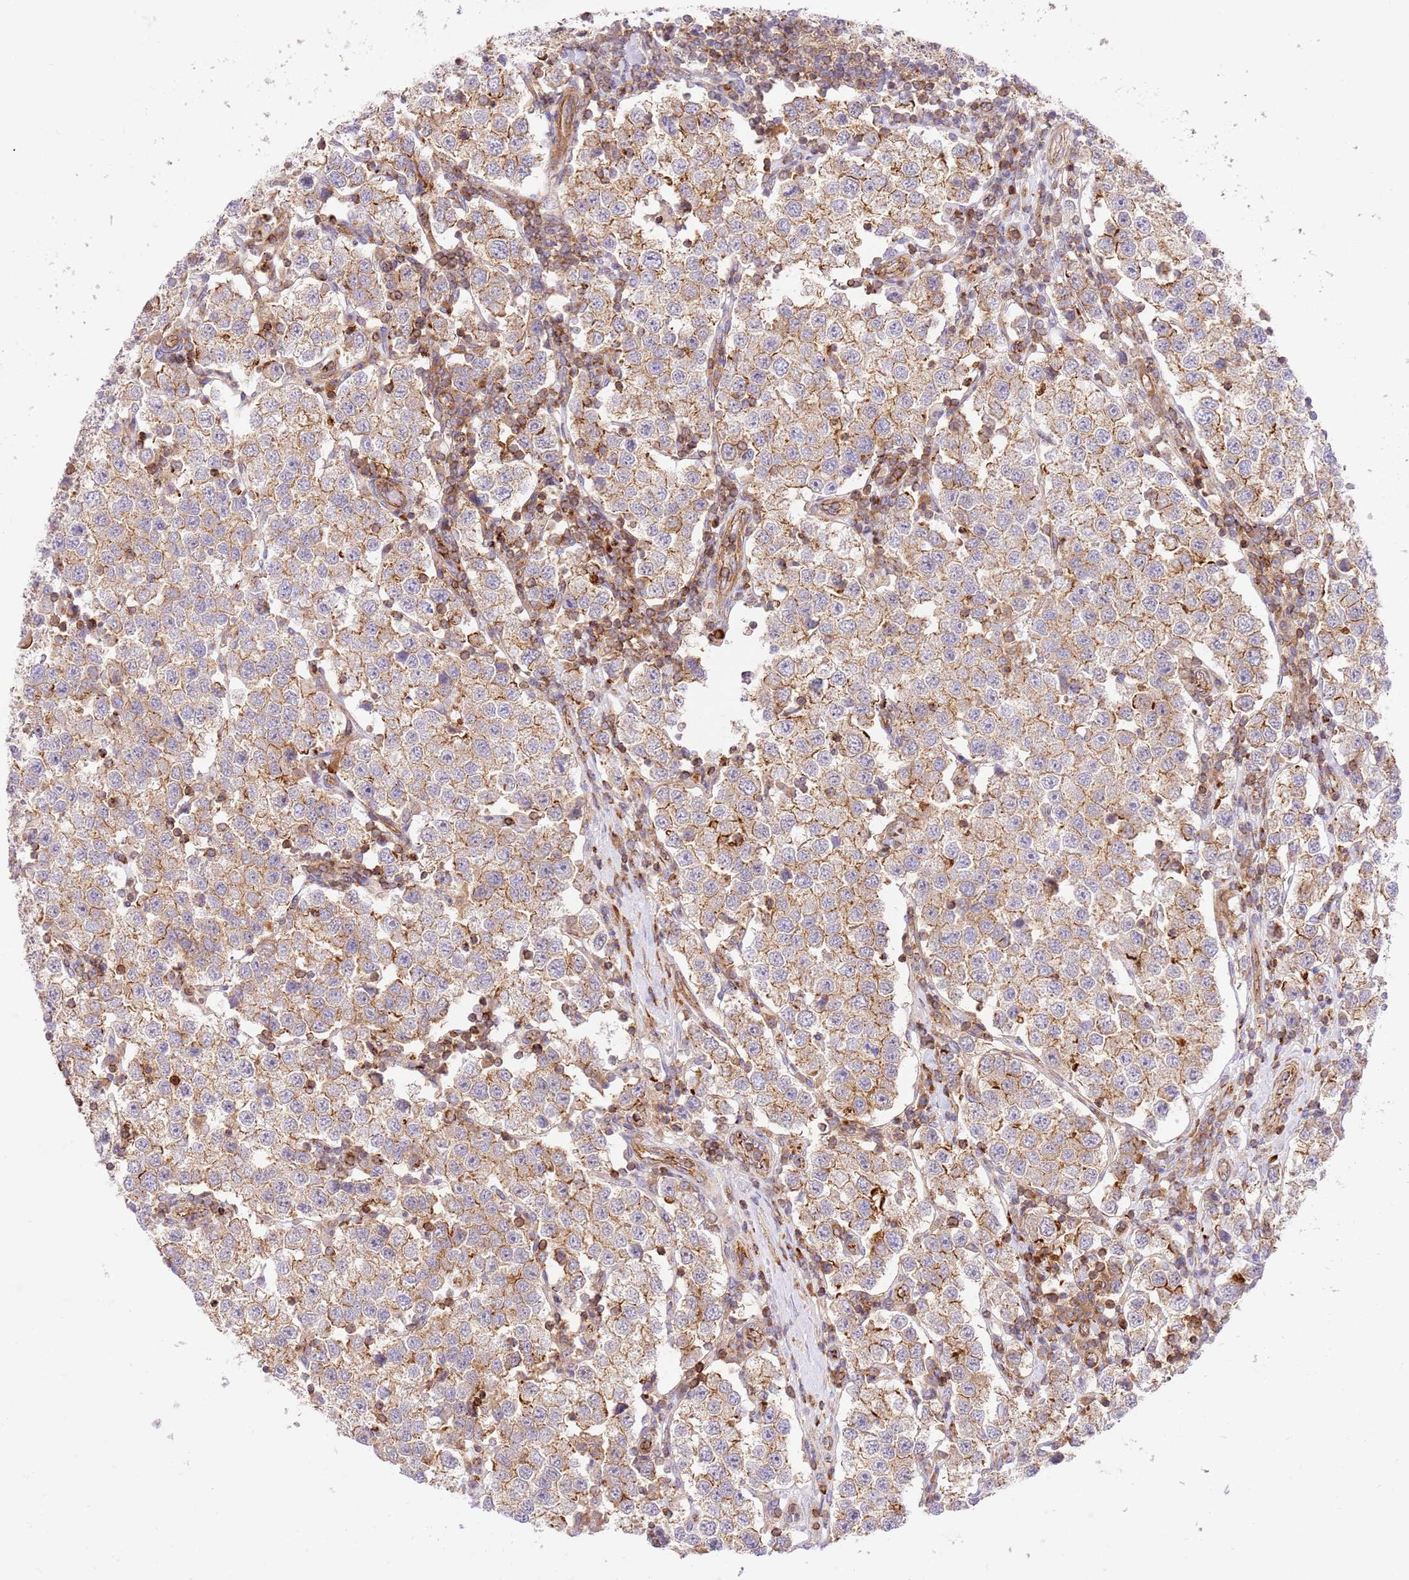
{"staining": {"intensity": "moderate", "quantity": "25%-75%", "location": "cytoplasmic/membranous"}, "tissue": "testis cancer", "cell_type": "Tumor cells", "image_type": "cancer", "snomed": [{"axis": "morphology", "description": "Seminoma, NOS"}, {"axis": "topography", "description": "Testis"}], "caption": "Immunohistochemical staining of human testis cancer exhibits medium levels of moderate cytoplasmic/membranous protein staining in about 25%-75% of tumor cells. The protein is stained brown, and the nuclei are stained in blue (DAB IHC with brightfield microscopy, high magnification).", "gene": "EFCAB8", "patient": {"sex": "male", "age": 37}}